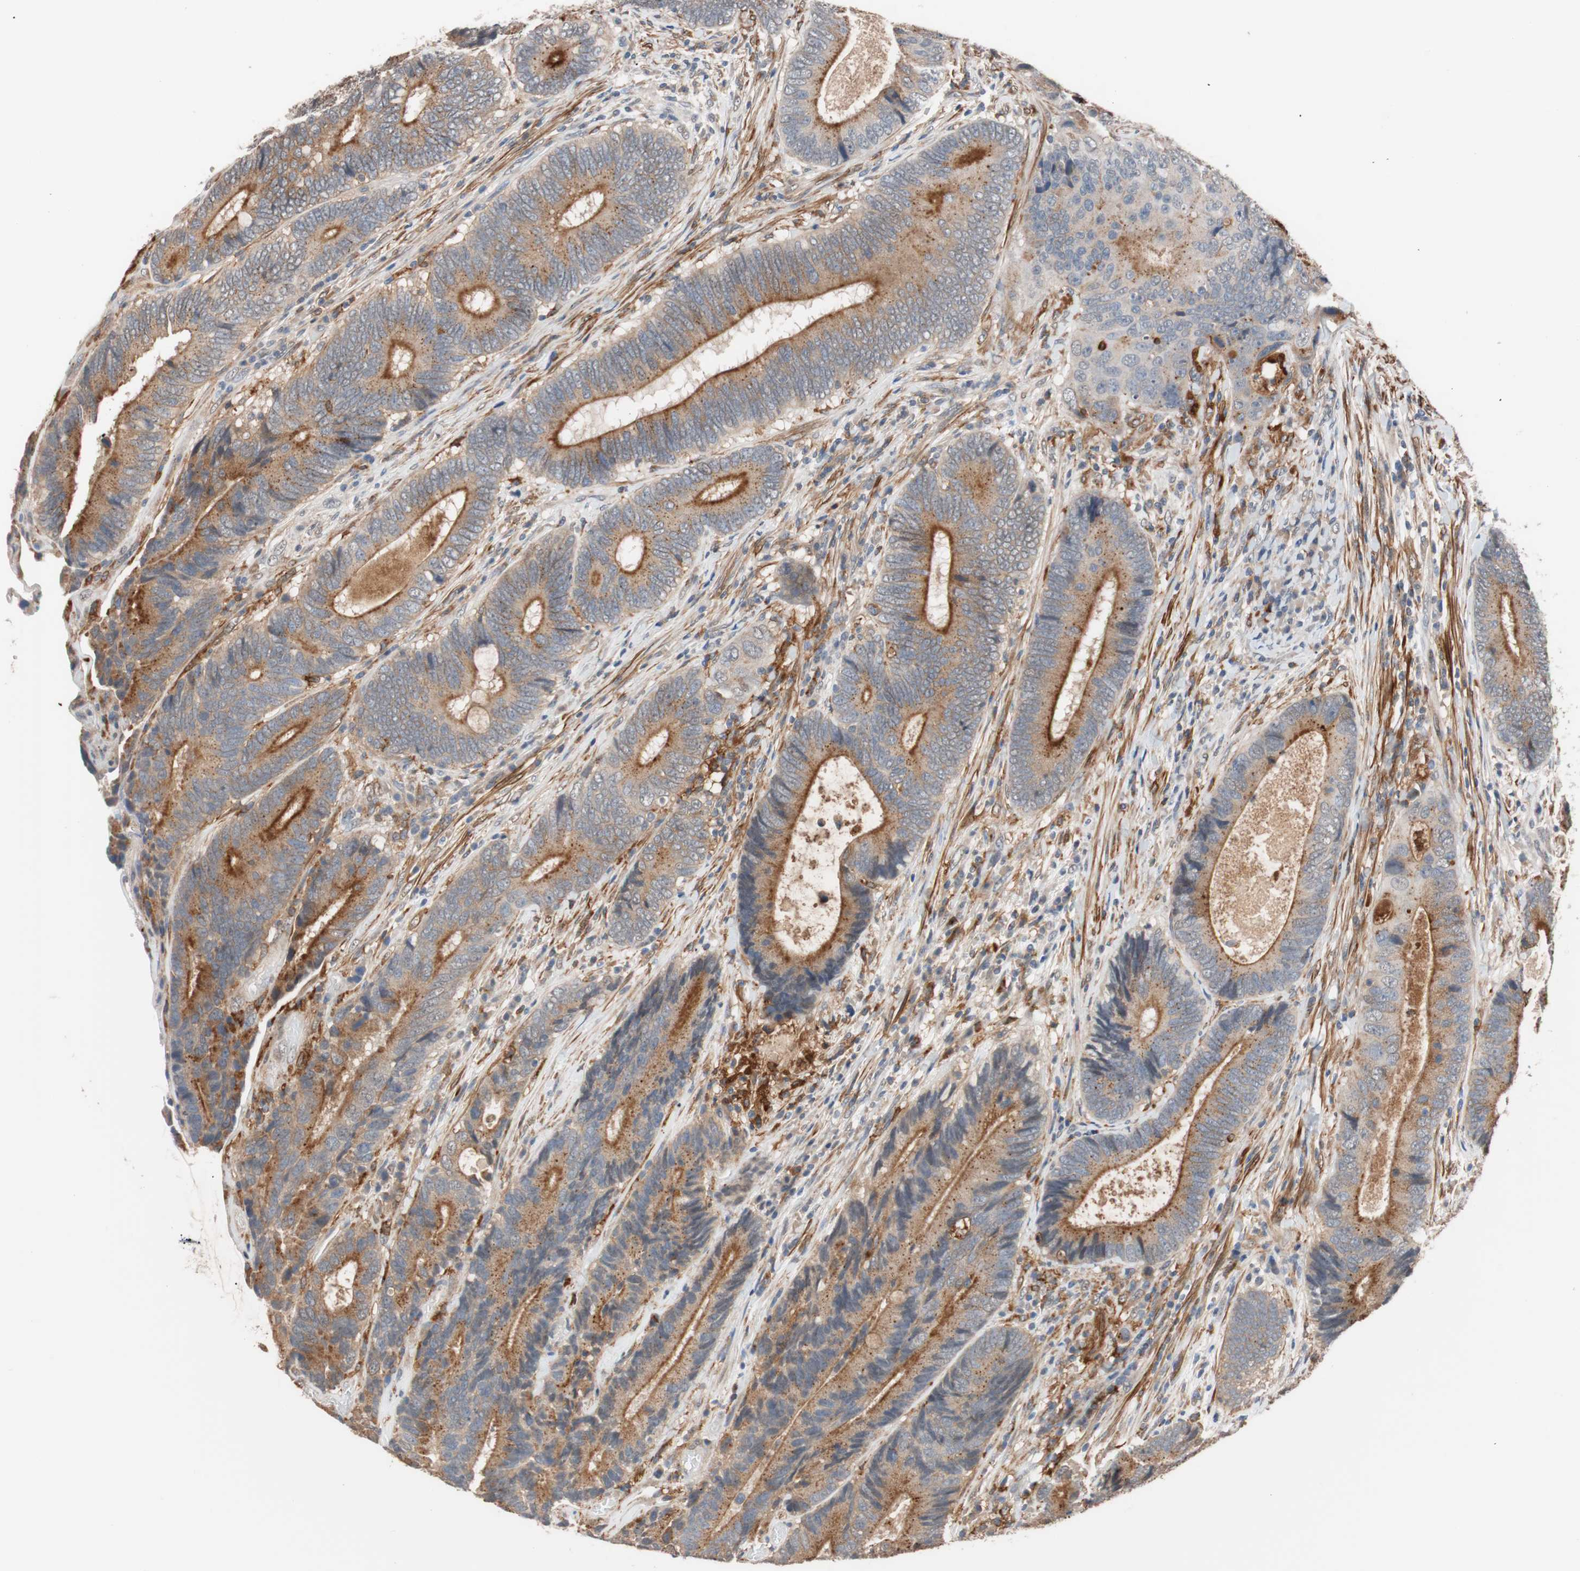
{"staining": {"intensity": "weak", "quantity": ">75%", "location": "cytoplasmic/membranous"}, "tissue": "colorectal cancer", "cell_type": "Tumor cells", "image_type": "cancer", "snomed": [{"axis": "morphology", "description": "Adenocarcinoma, NOS"}, {"axis": "topography", "description": "Colon"}], "caption": "This histopathology image reveals immunohistochemistry staining of colorectal adenocarcinoma, with low weak cytoplasmic/membranous positivity in about >75% of tumor cells.", "gene": "LITAF", "patient": {"sex": "female", "age": 78}}